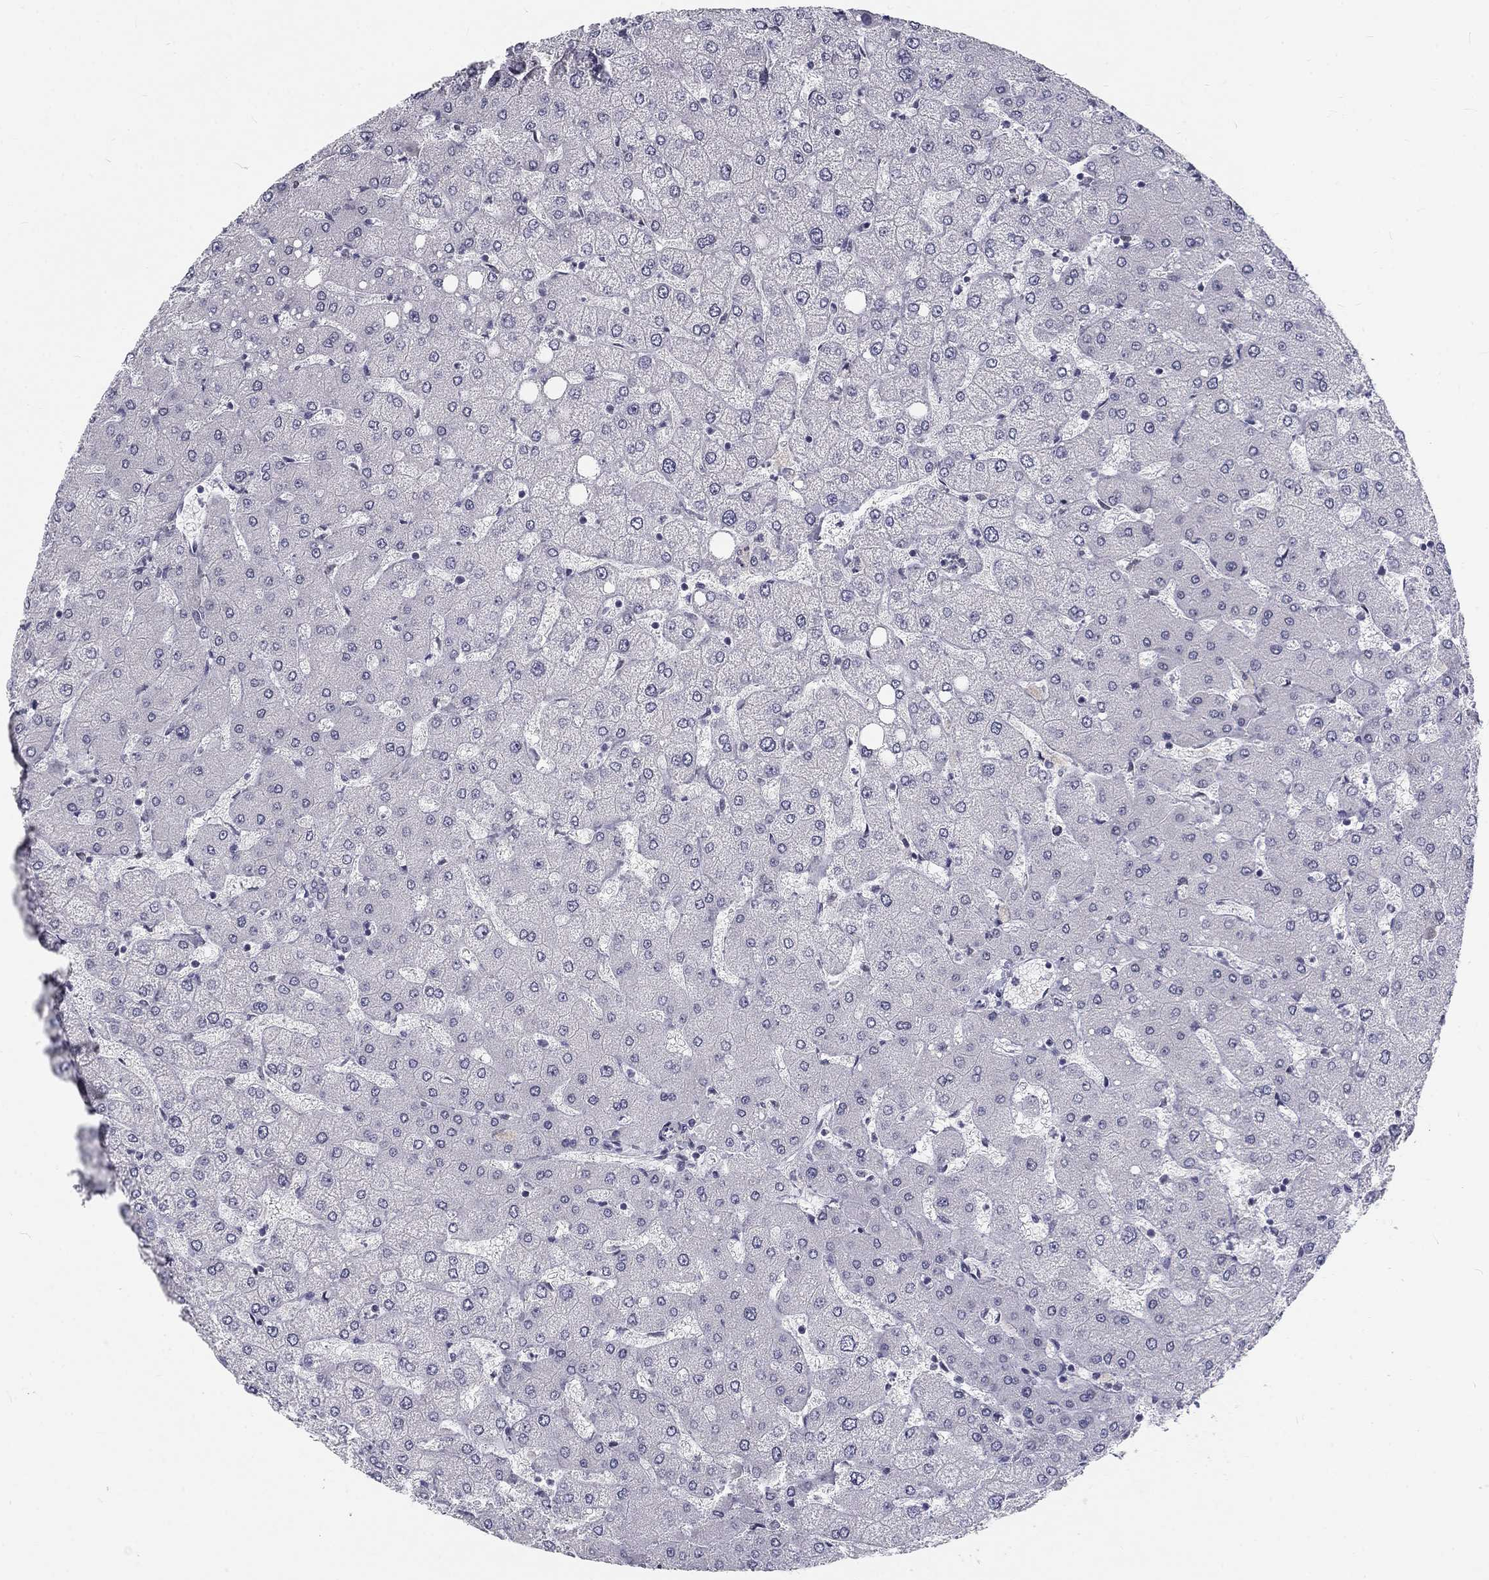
{"staining": {"intensity": "negative", "quantity": "none", "location": "none"}, "tissue": "liver", "cell_type": "Cholangiocytes", "image_type": "normal", "snomed": [{"axis": "morphology", "description": "Normal tissue, NOS"}, {"axis": "topography", "description": "Liver"}], "caption": "Image shows no protein positivity in cholangiocytes of unremarkable liver. Nuclei are stained in blue.", "gene": "SNORC", "patient": {"sex": "female", "age": 54}}